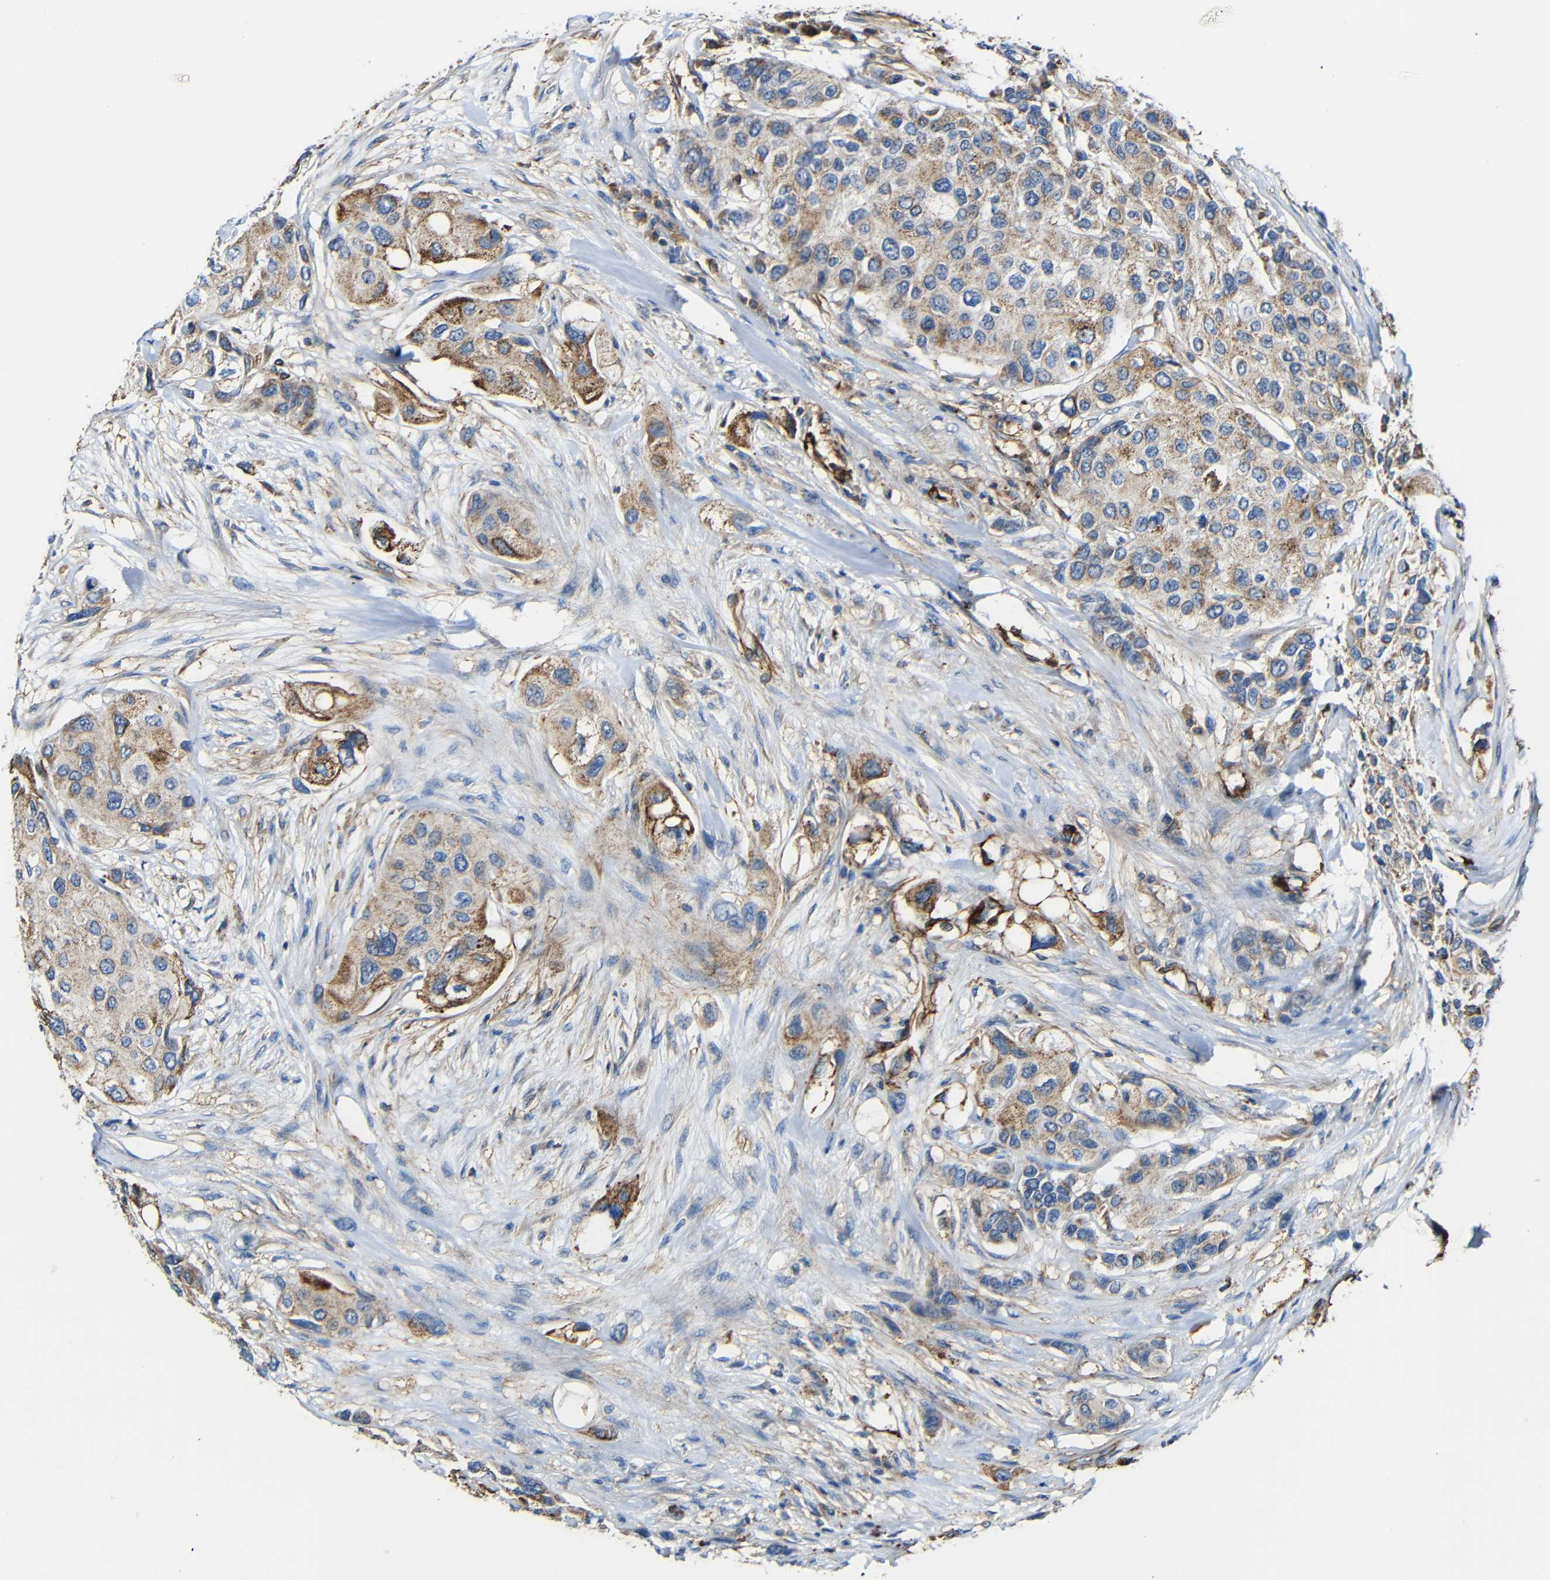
{"staining": {"intensity": "moderate", "quantity": ">75%", "location": "cytoplasmic/membranous"}, "tissue": "urothelial cancer", "cell_type": "Tumor cells", "image_type": "cancer", "snomed": [{"axis": "morphology", "description": "Urothelial carcinoma, High grade"}, {"axis": "topography", "description": "Urinary bladder"}], "caption": "Human urothelial cancer stained with a protein marker demonstrates moderate staining in tumor cells.", "gene": "IGSF10", "patient": {"sex": "female", "age": 56}}